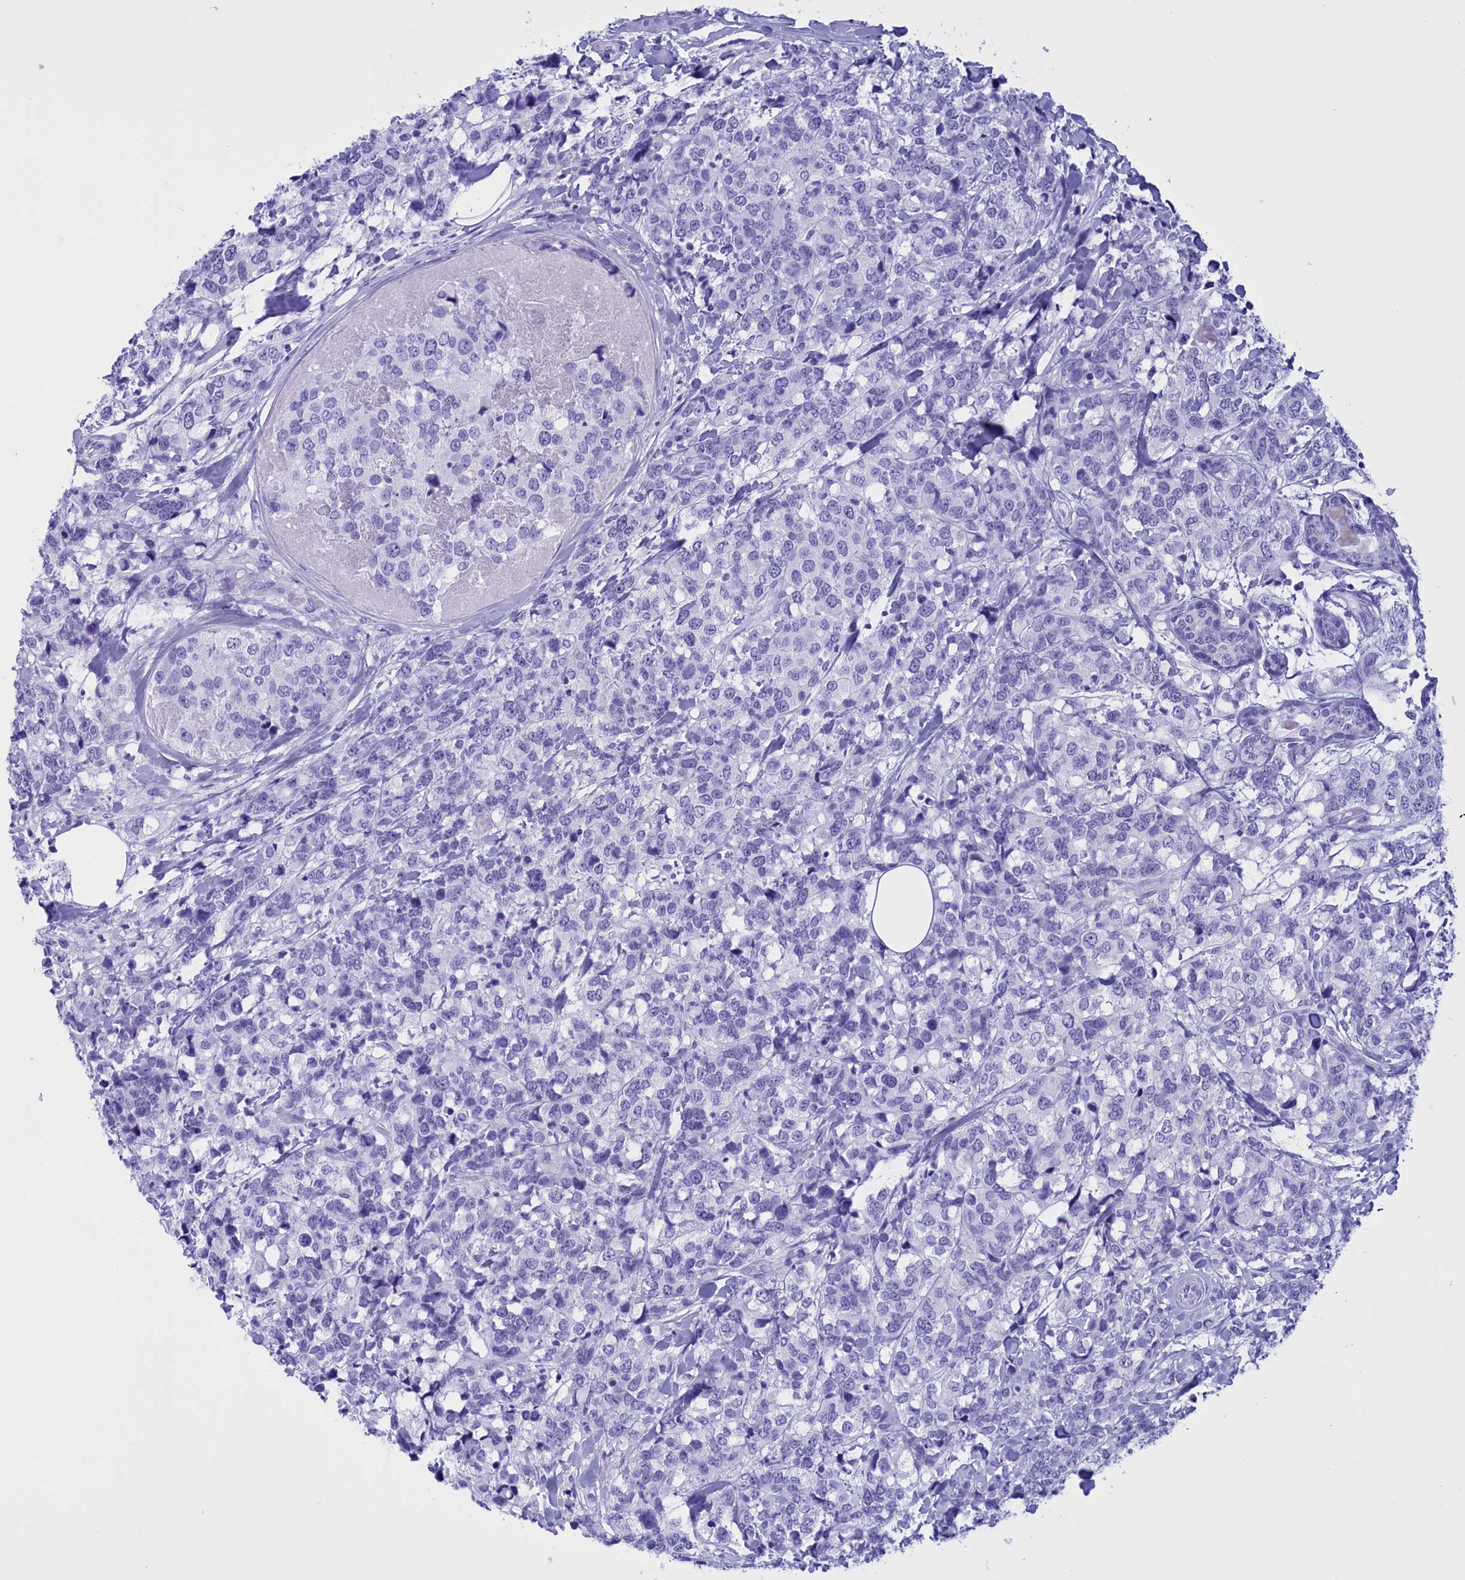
{"staining": {"intensity": "negative", "quantity": "none", "location": "none"}, "tissue": "breast cancer", "cell_type": "Tumor cells", "image_type": "cancer", "snomed": [{"axis": "morphology", "description": "Lobular carcinoma"}, {"axis": "topography", "description": "Breast"}], "caption": "Immunohistochemical staining of human breast cancer (lobular carcinoma) exhibits no significant expression in tumor cells.", "gene": "BRI3", "patient": {"sex": "female", "age": 59}}